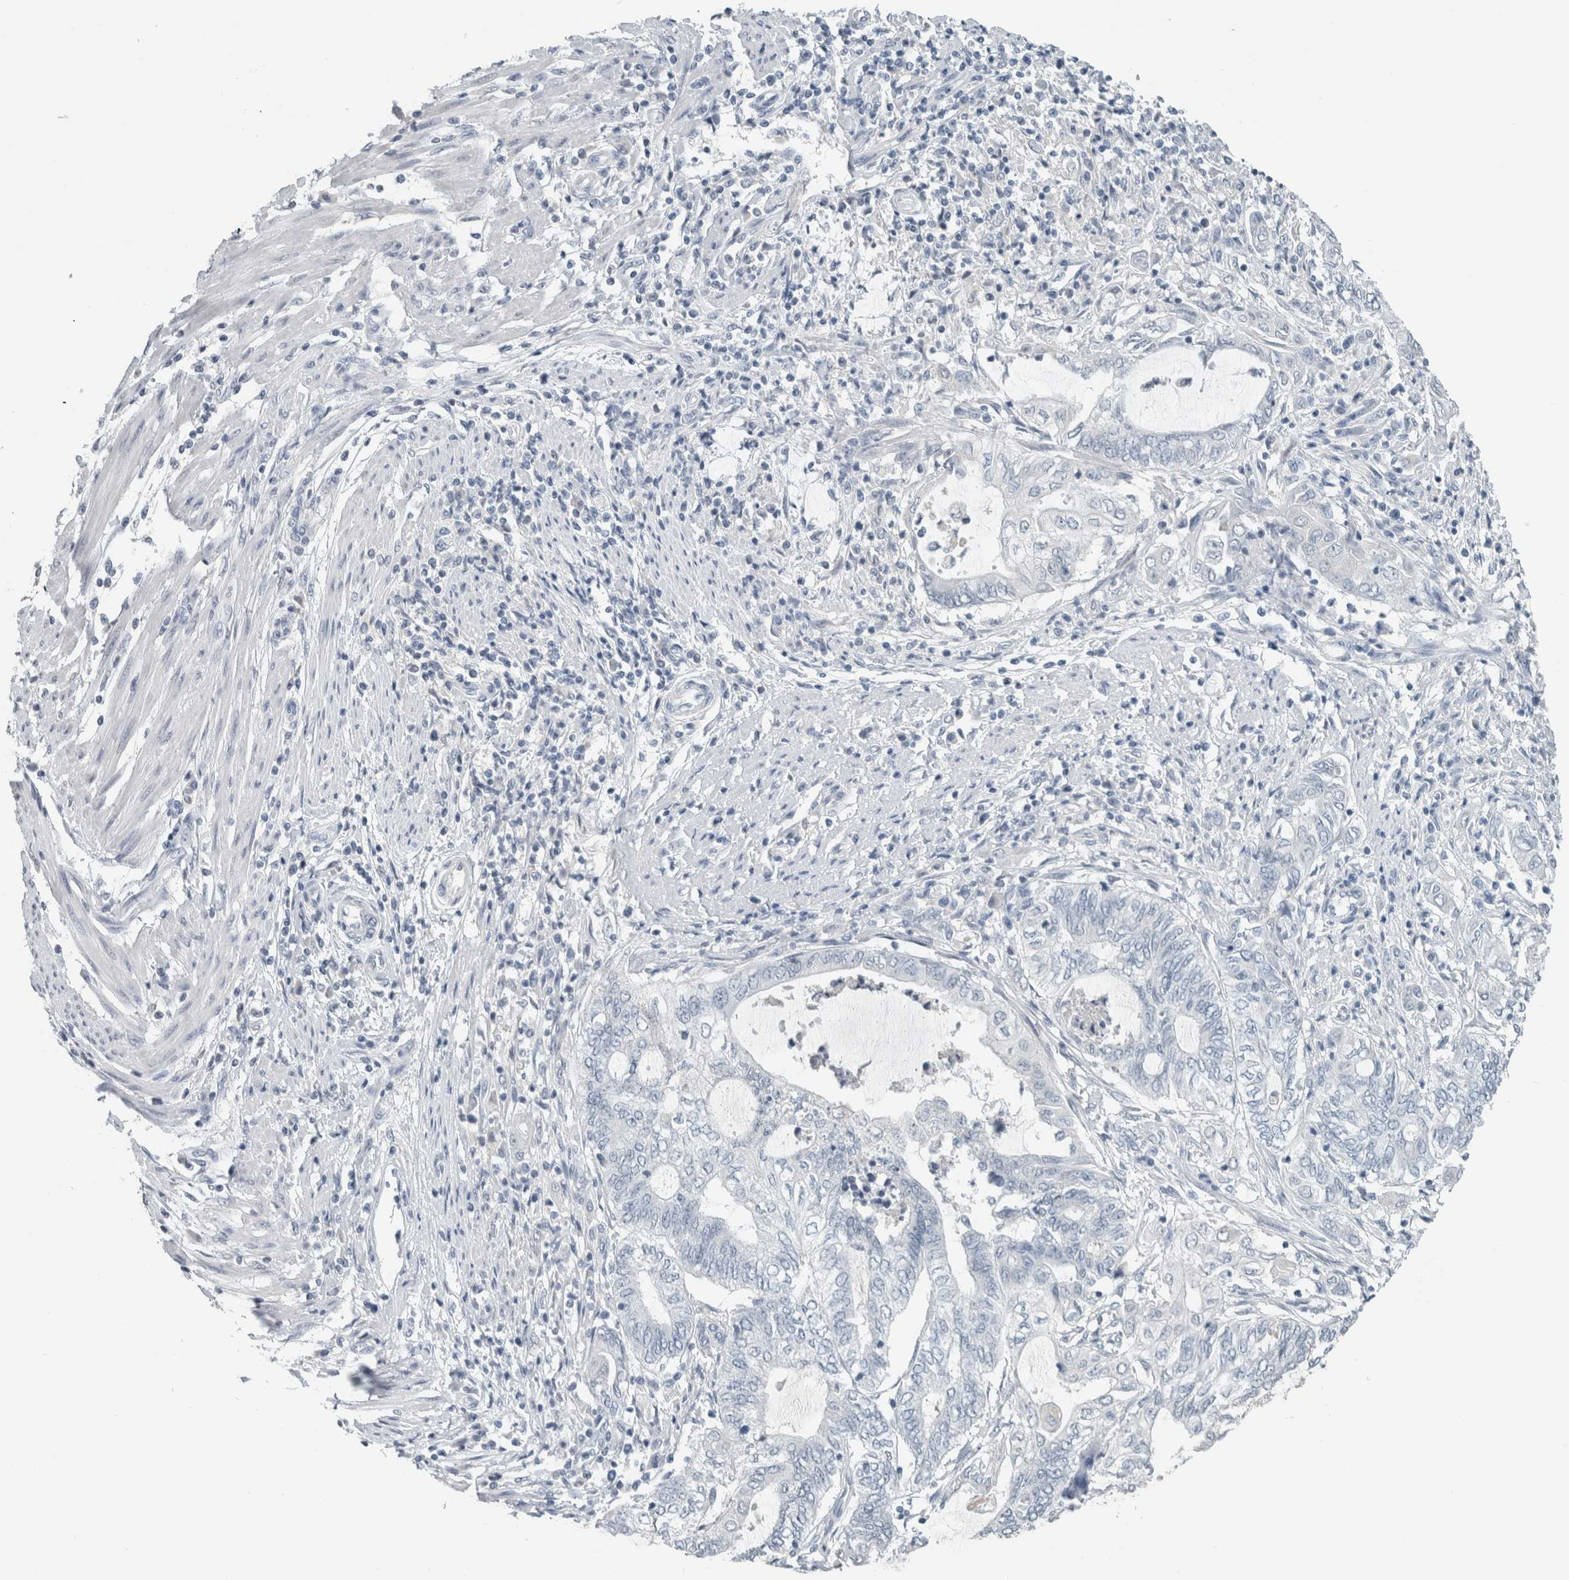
{"staining": {"intensity": "negative", "quantity": "none", "location": "none"}, "tissue": "endometrial cancer", "cell_type": "Tumor cells", "image_type": "cancer", "snomed": [{"axis": "morphology", "description": "Adenocarcinoma, NOS"}, {"axis": "topography", "description": "Uterus"}, {"axis": "topography", "description": "Endometrium"}], "caption": "This is an IHC histopathology image of endometrial cancer. There is no staining in tumor cells.", "gene": "CRAT", "patient": {"sex": "female", "age": 70}}